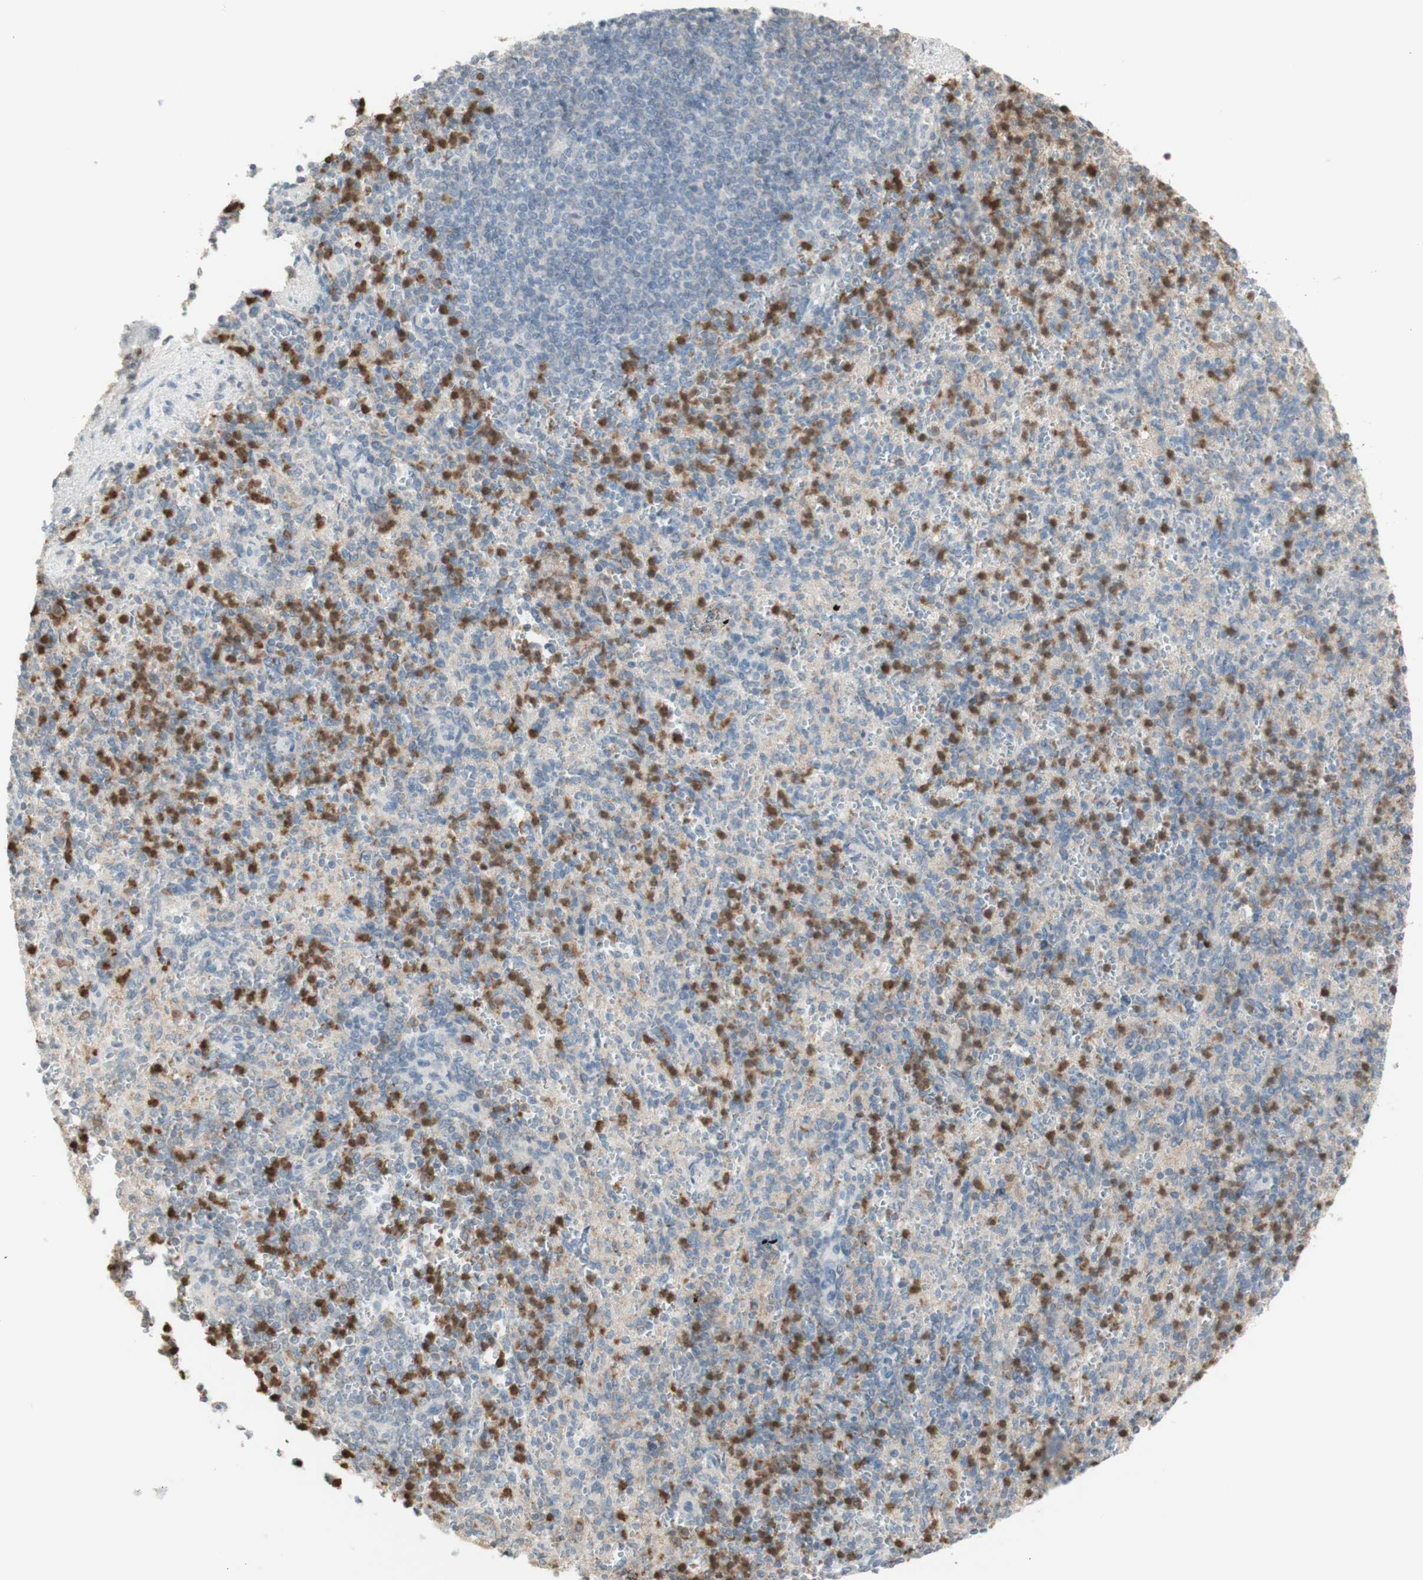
{"staining": {"intensity": "strong", "quantity": "25%-75%", "location": "cytoplasmic/membranous,nuclear"}, "tissue": "spleen", "cell_type": "Cells in red pulp", "image_type": "normal", "snomed": [{"axis": "morphology", "description": "Normal tissue, NOS"}, {"axis": "topography", "description": "Spleen"}], "caption": "The image reveals immunohistochemical staining of benign spleen. There is strong cytoplasmic/membranous,nuclear positivity is seen in approximately 25%-75% of cells in red pulp.", "gene": "NID1", "patient": {"sex": "female", "age": 74}}